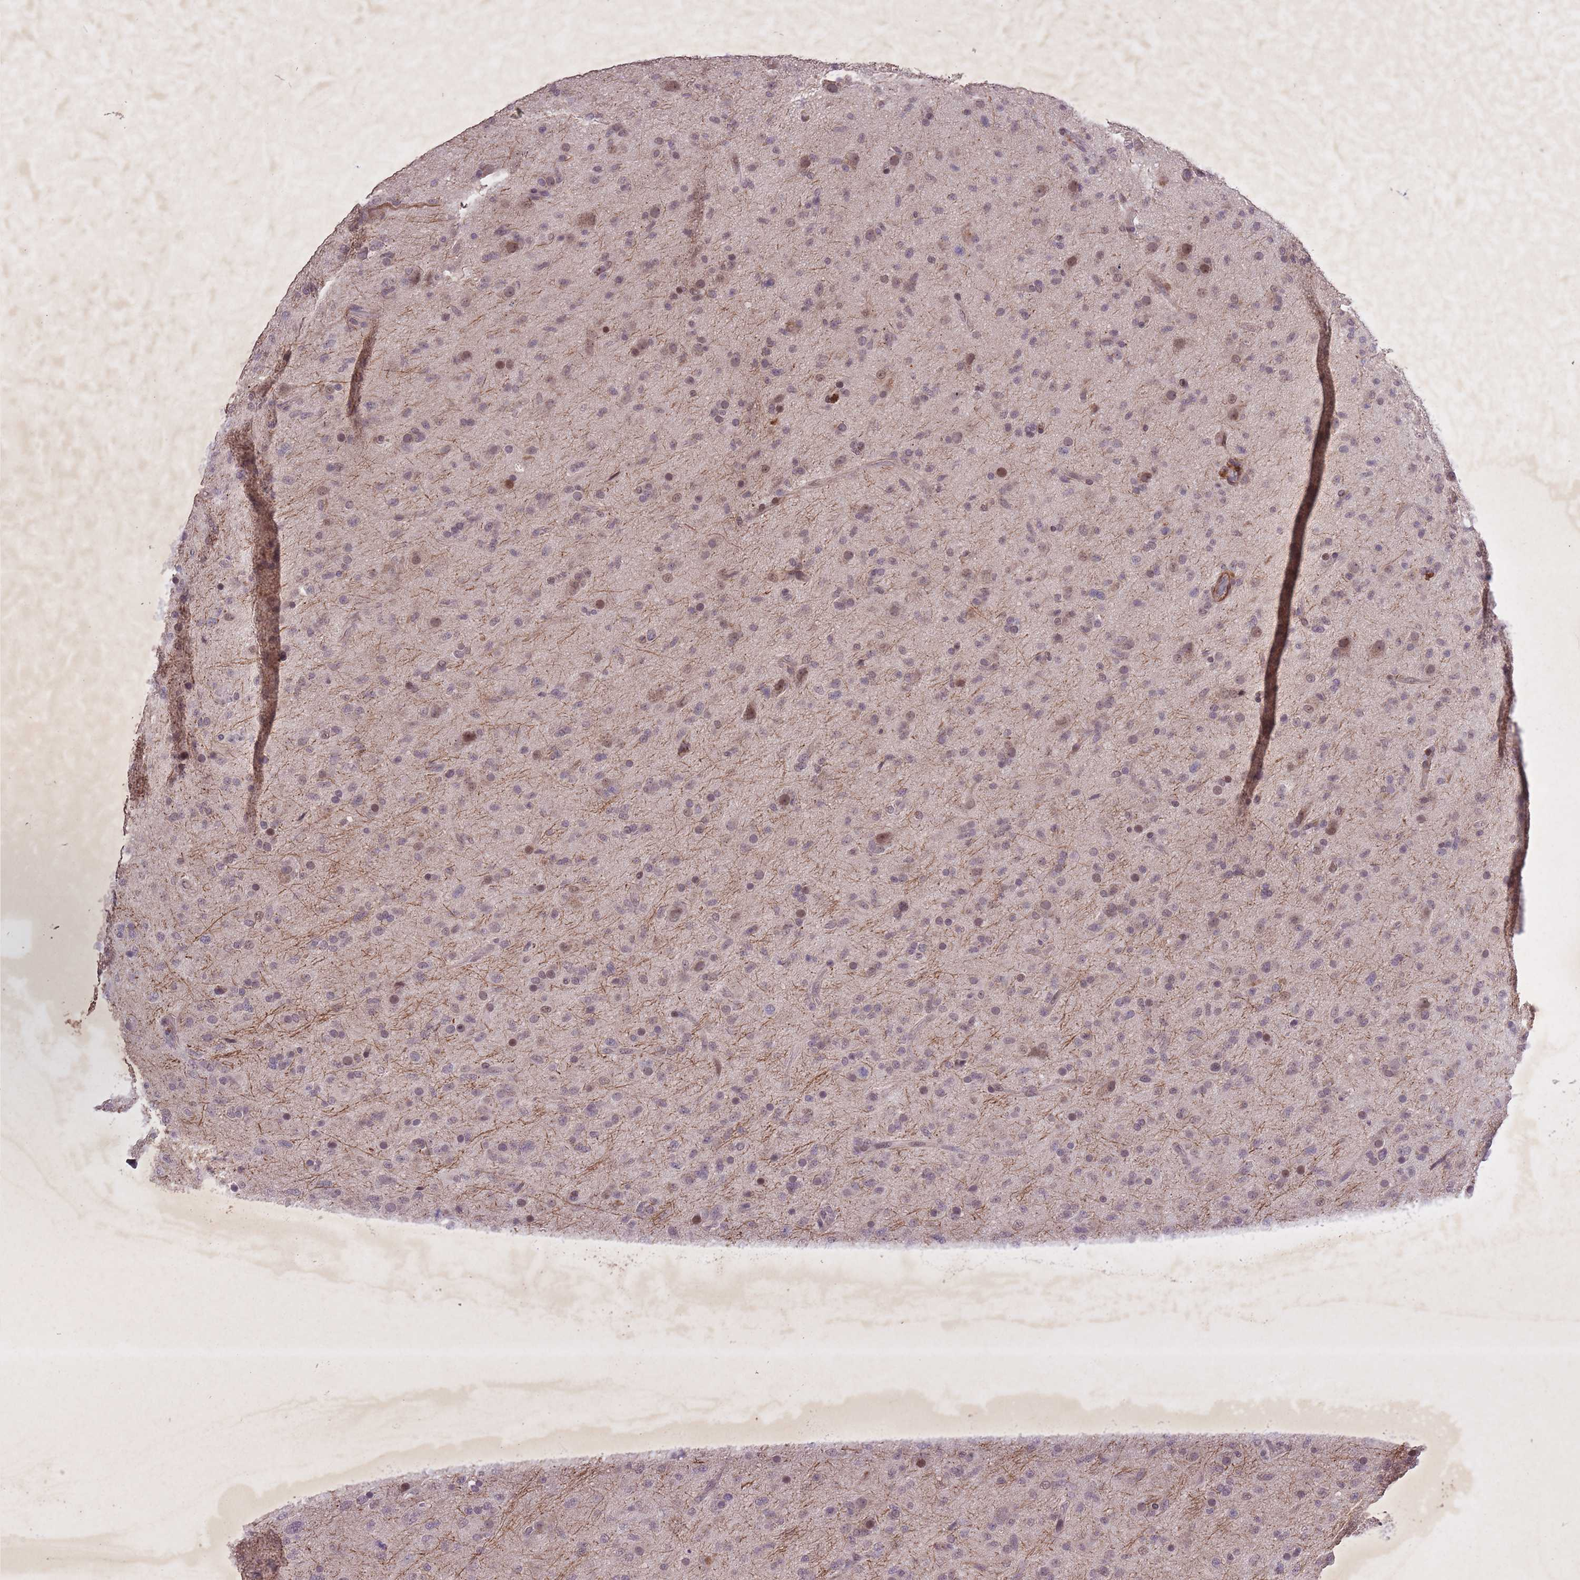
{"staining": {"intensity": "moderate", "quantity": "<25%", "location": "nuclear"}, "tissue": "glioma", "cell_type": "Tumor cells", "image_type": "cancer", "snomed": [{"axis": "morphology", "description": "Glioma, malignant, Low grade"}, {"axis": "topography", "description": "Brain"}], "caption": "This histopathology image demonstrates malignant glioma (low-grade) stained with immunohistochemistry (IHC) to label a protein in brown. The nuclear of tumor cells show moderate positivity for the protein. Nuclei are counter-stained blue.", "gene": "CBX6", "patient": {"sex": "male", "age": 65}}